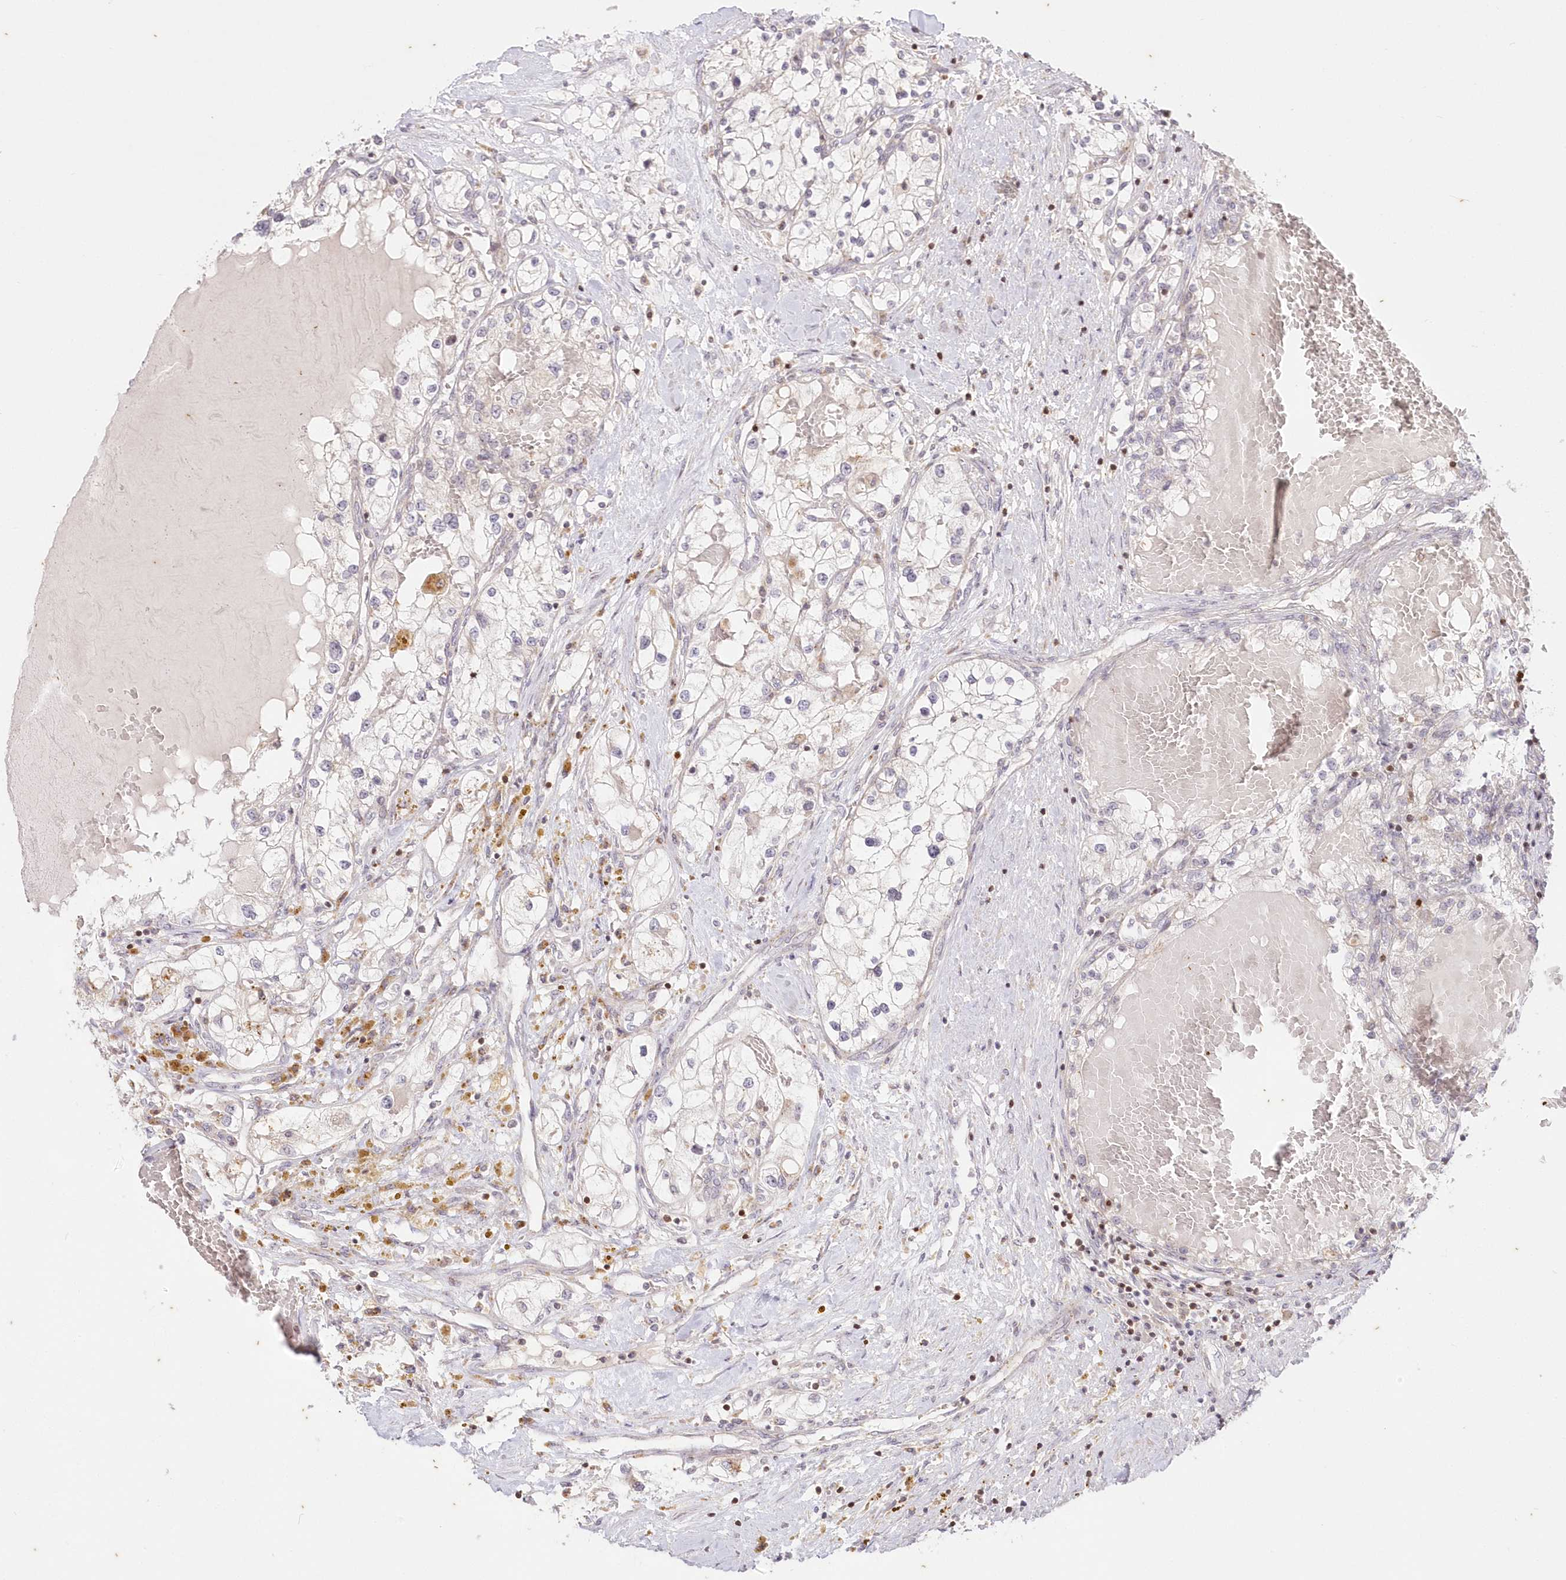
{"staining": {"intensity": "negative", "quantity": "none", "location": "none"}, "tissue": "renal cancer", "cell_type": "Tumor cells", "image_type": "cancer", "snomed": [{"axis": "morphology", "description": "Normal tissue, NOS"}, {"axis": "morphology", "description": "Adenocarcinoma, NOS"}, {"axis": "topography", "description": "Kidney"}], "caption": "Adenocarcinoma (renal) stained for a protein using immunohistochemistry exhibits no staining tumor cells.", "gene": "MTMR3", "patient": {"sex": "male", "age": 68}}